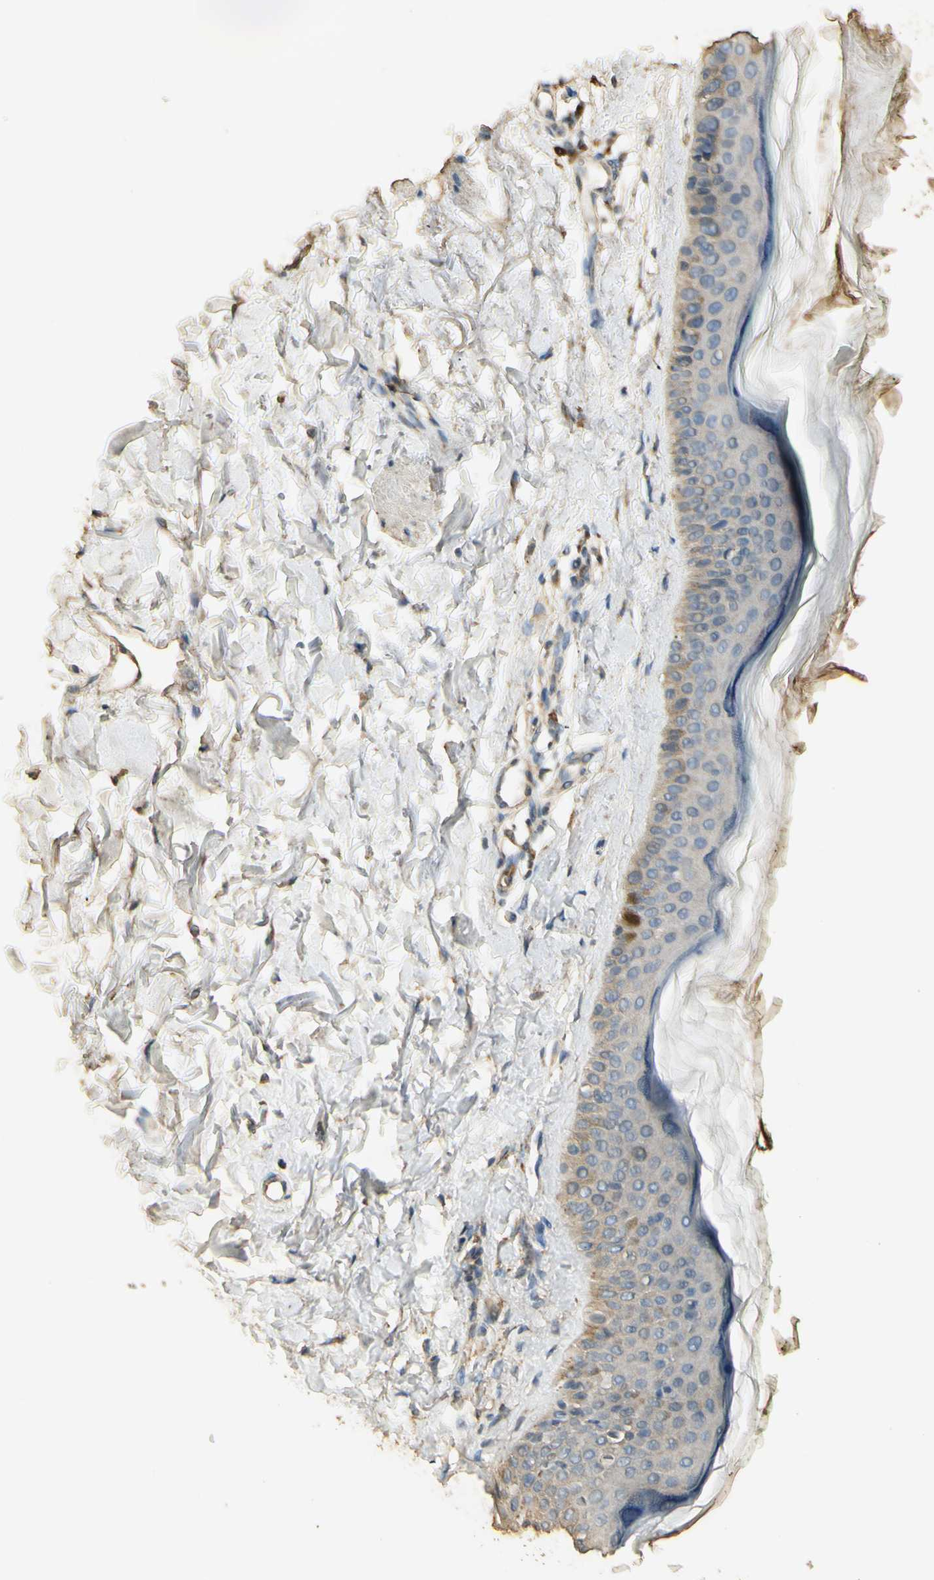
{"staining": {"intensity": "moderate", "quantity": "<25%", "location": "cytoplasmic/membranous"}, "tissue": "skin", "cell_type": "Fibroblasts", "image_type": "normal", "snomed": [{"axis": "morphology", "description": "Normal tissue, NOS"}, {"axis": "topography", "description": "Skin"}], "caption": "Unremarkable skin reveals moderate cytoplasmic/membranous positivity in about <25% of fibroblasts, visualized by immunohistochemistry. (brown staining indicates protein expression, while blue staining denotes nuclei).", "gene": "ARHGEF17", "patient": {"sex": "male", "age": 71}}